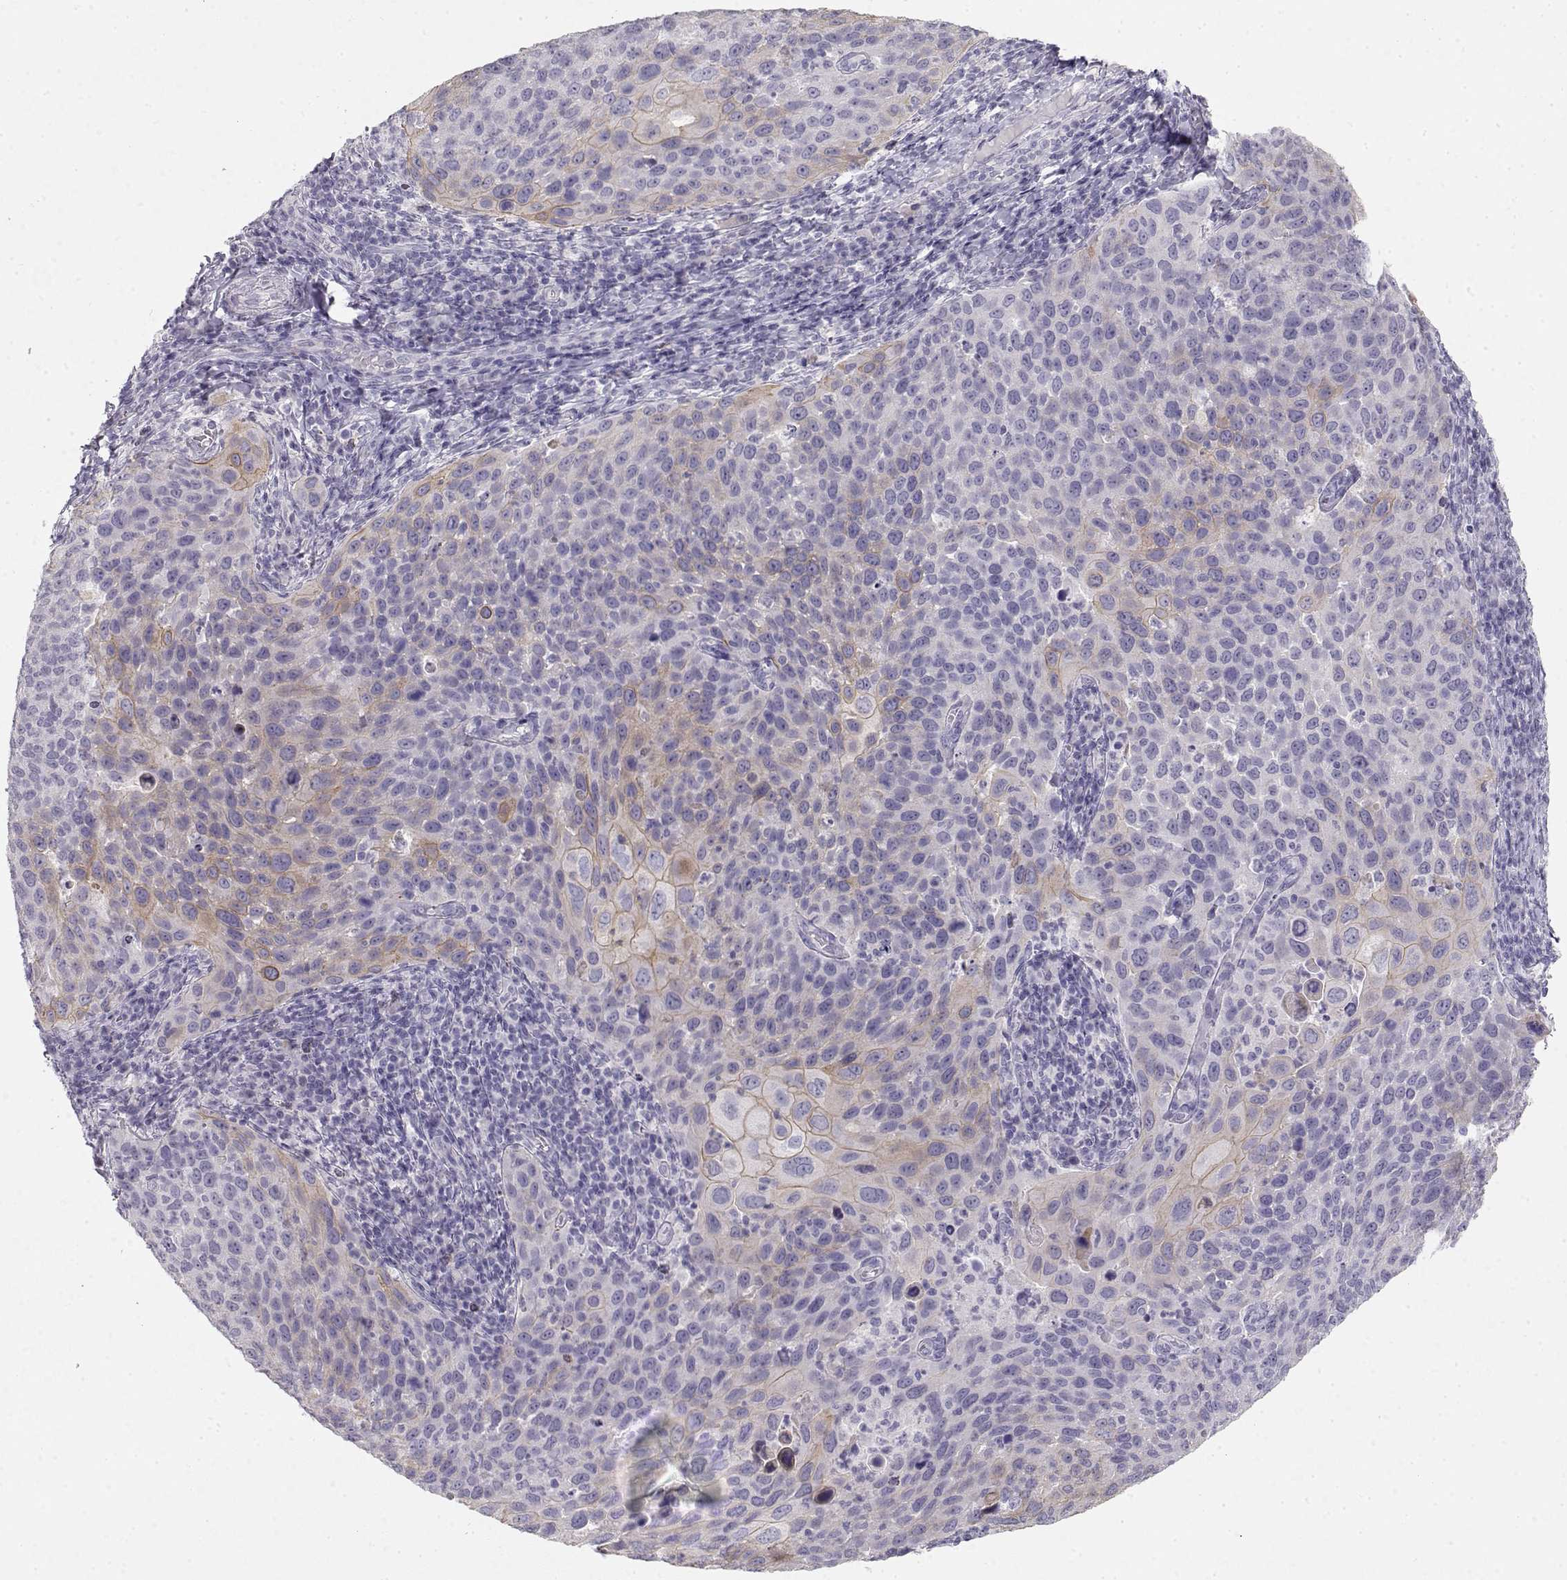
{"staining": {"intensity": "weak", "quantity": "<25%", "location": "cytoplasmic/membranous"}, "tissue": "cervical cancer", "cell_type": "Tumor cells", "image_type": "cancer", "snomed": [{"axis": "morphology", "description": "Squamous cell carcinoma, NOS"}, {"axis": "topography", "description": "Cervix"}], "caption": "Immunohistochemical staining of cervical squamous cell carcinoma displays no significant positivity in tumor cells. The staining was performed using DAB (3,3'-diaminobenzidine) to visualize the protein expression in brown, while the nuclei were stained in blue with hematoxylin (Magnification: 20x).", "gene": "NUTM1", "patient": {"sex": "female", "age": 54}}